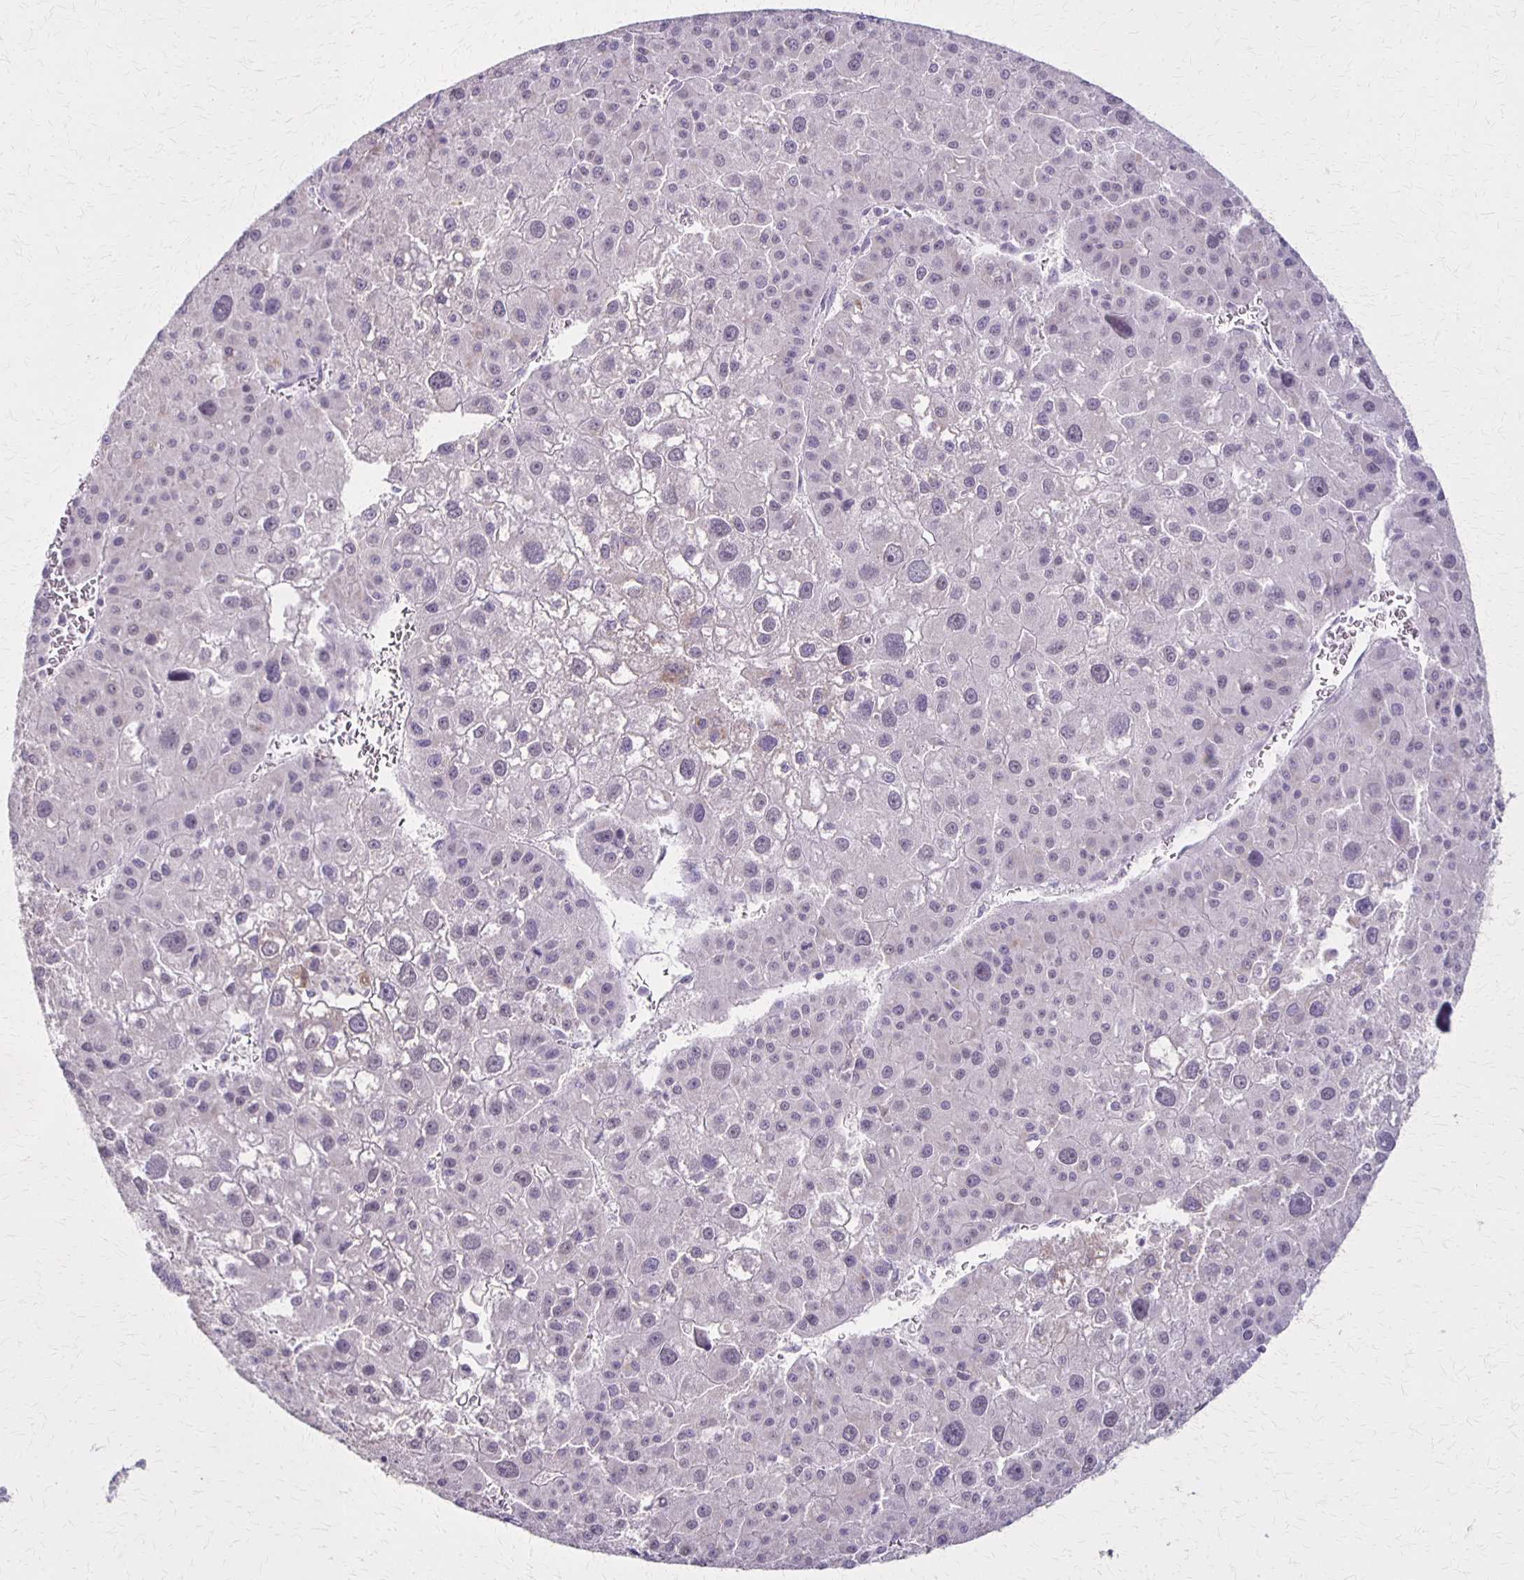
{"staining": {"intensity": "negative", "quantity": "none", "location": "none"}, "tissue": "liver cancer", "cell_type": "Tumor cells", "image_type": "cancer", "snomed": [{"axis": "morphology", "description": "Carcinoma, Hepatocellular, NOS"}, {"axis": "topography", "description": "Liver"}], "caption": "Hepatocellular carcinoma (liver) was stained to show a protein in brown. There is no significant positivity in tumor cells.", "gene": "SLC35E2B", "patient": {"sex": "male", "age": 73}}